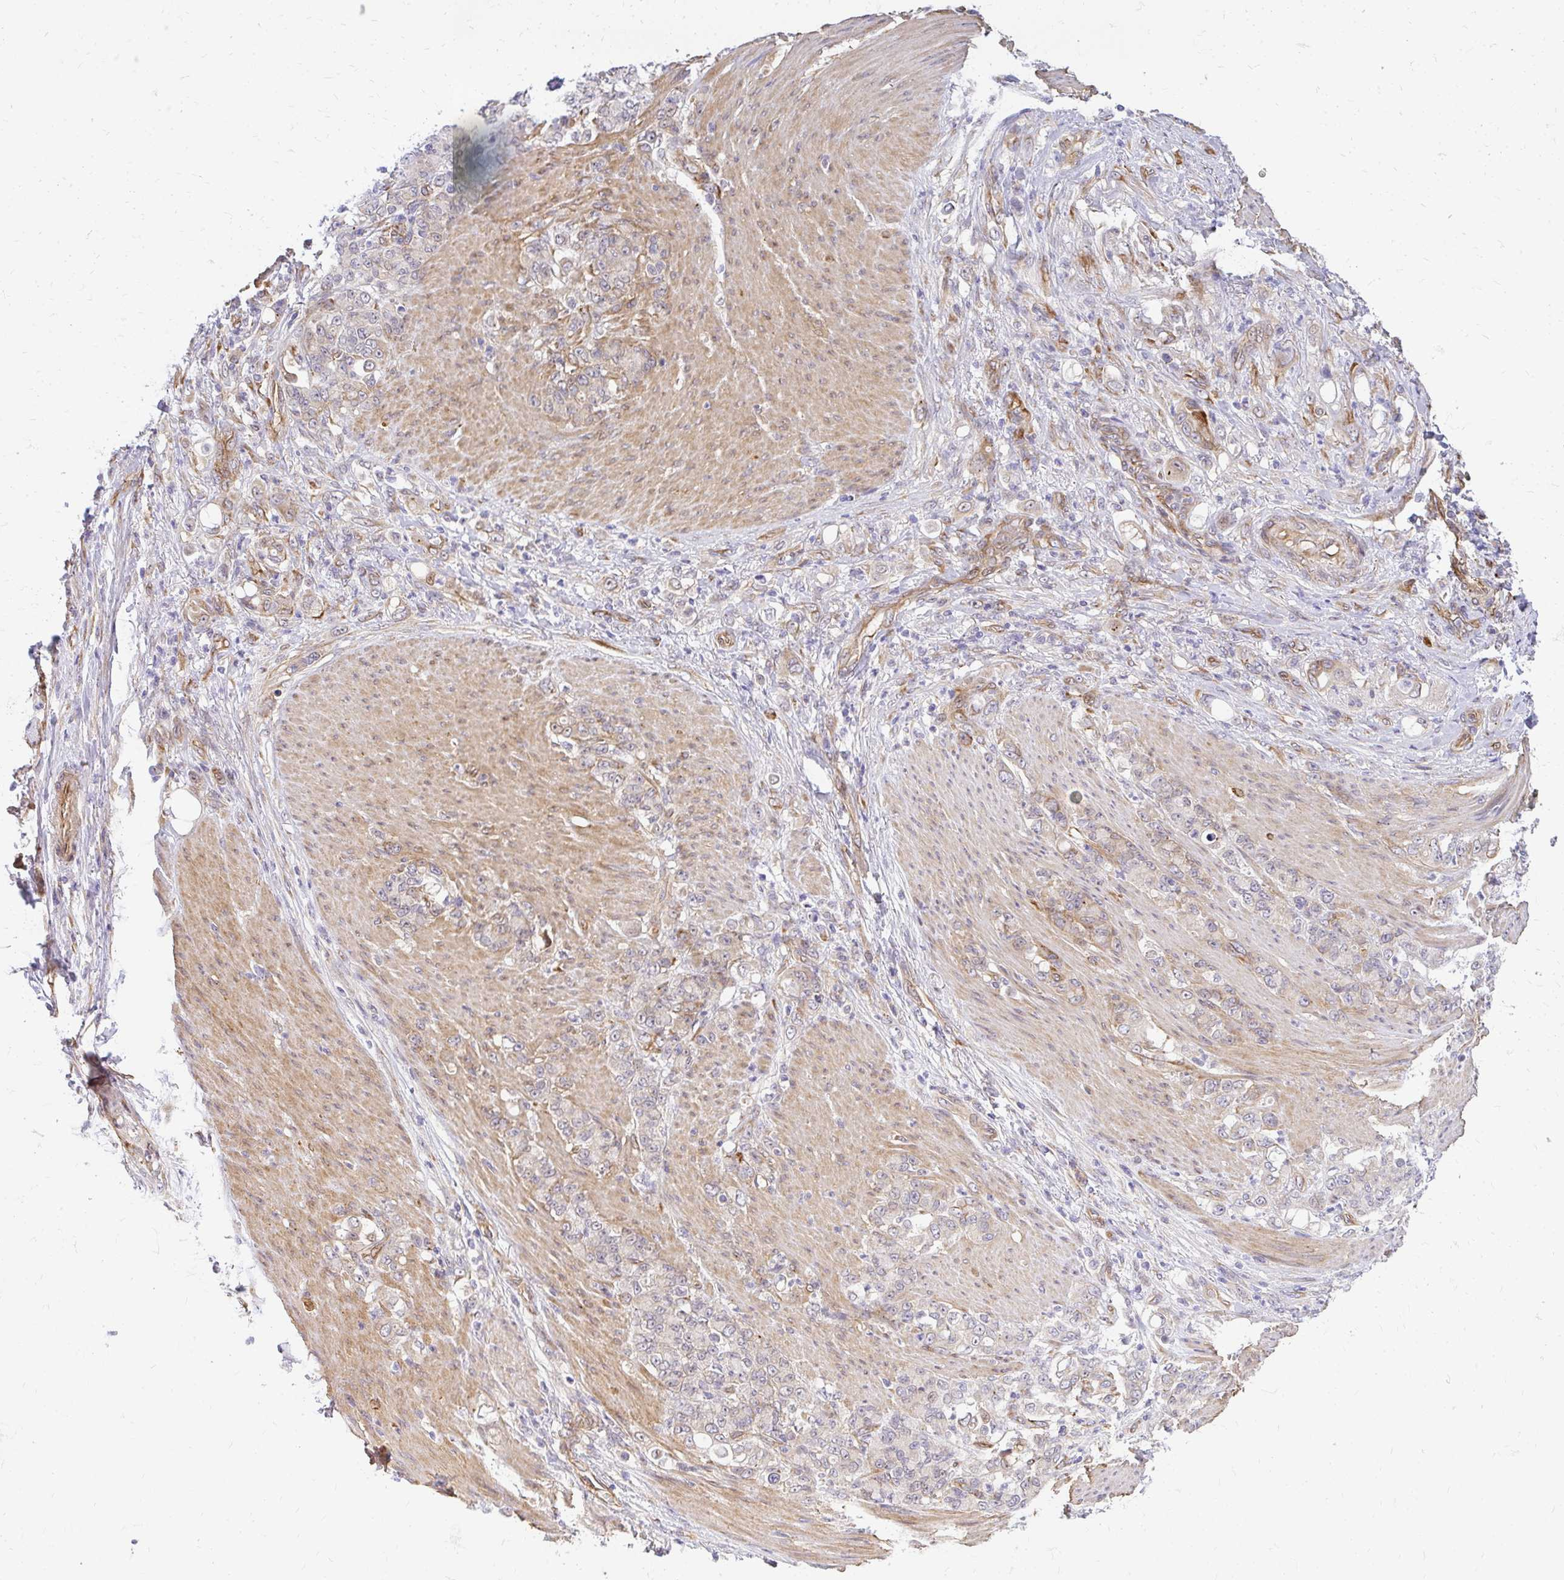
{"staining": {"intensity": "moderate", "quantity": "<25%", "location": "cytoplasmic/membranous"}, "tissue": "stomach cancer", "cell_type": "Tumor cells", "image_type": "cancer", "snomed": [{"axis": "morphology", "description": "Adenocarcinoma, NOS"}, {"axis": "topography", "description": "Stomach"}], "caption": "This histopathology image exhibits IHC staining of human stomach cancer, with low moderate cytoplasmic/membranous staining in about <25% of tumor cells.", "gene": "RSKR", "patient": {"sex": "female", "age": 79}}